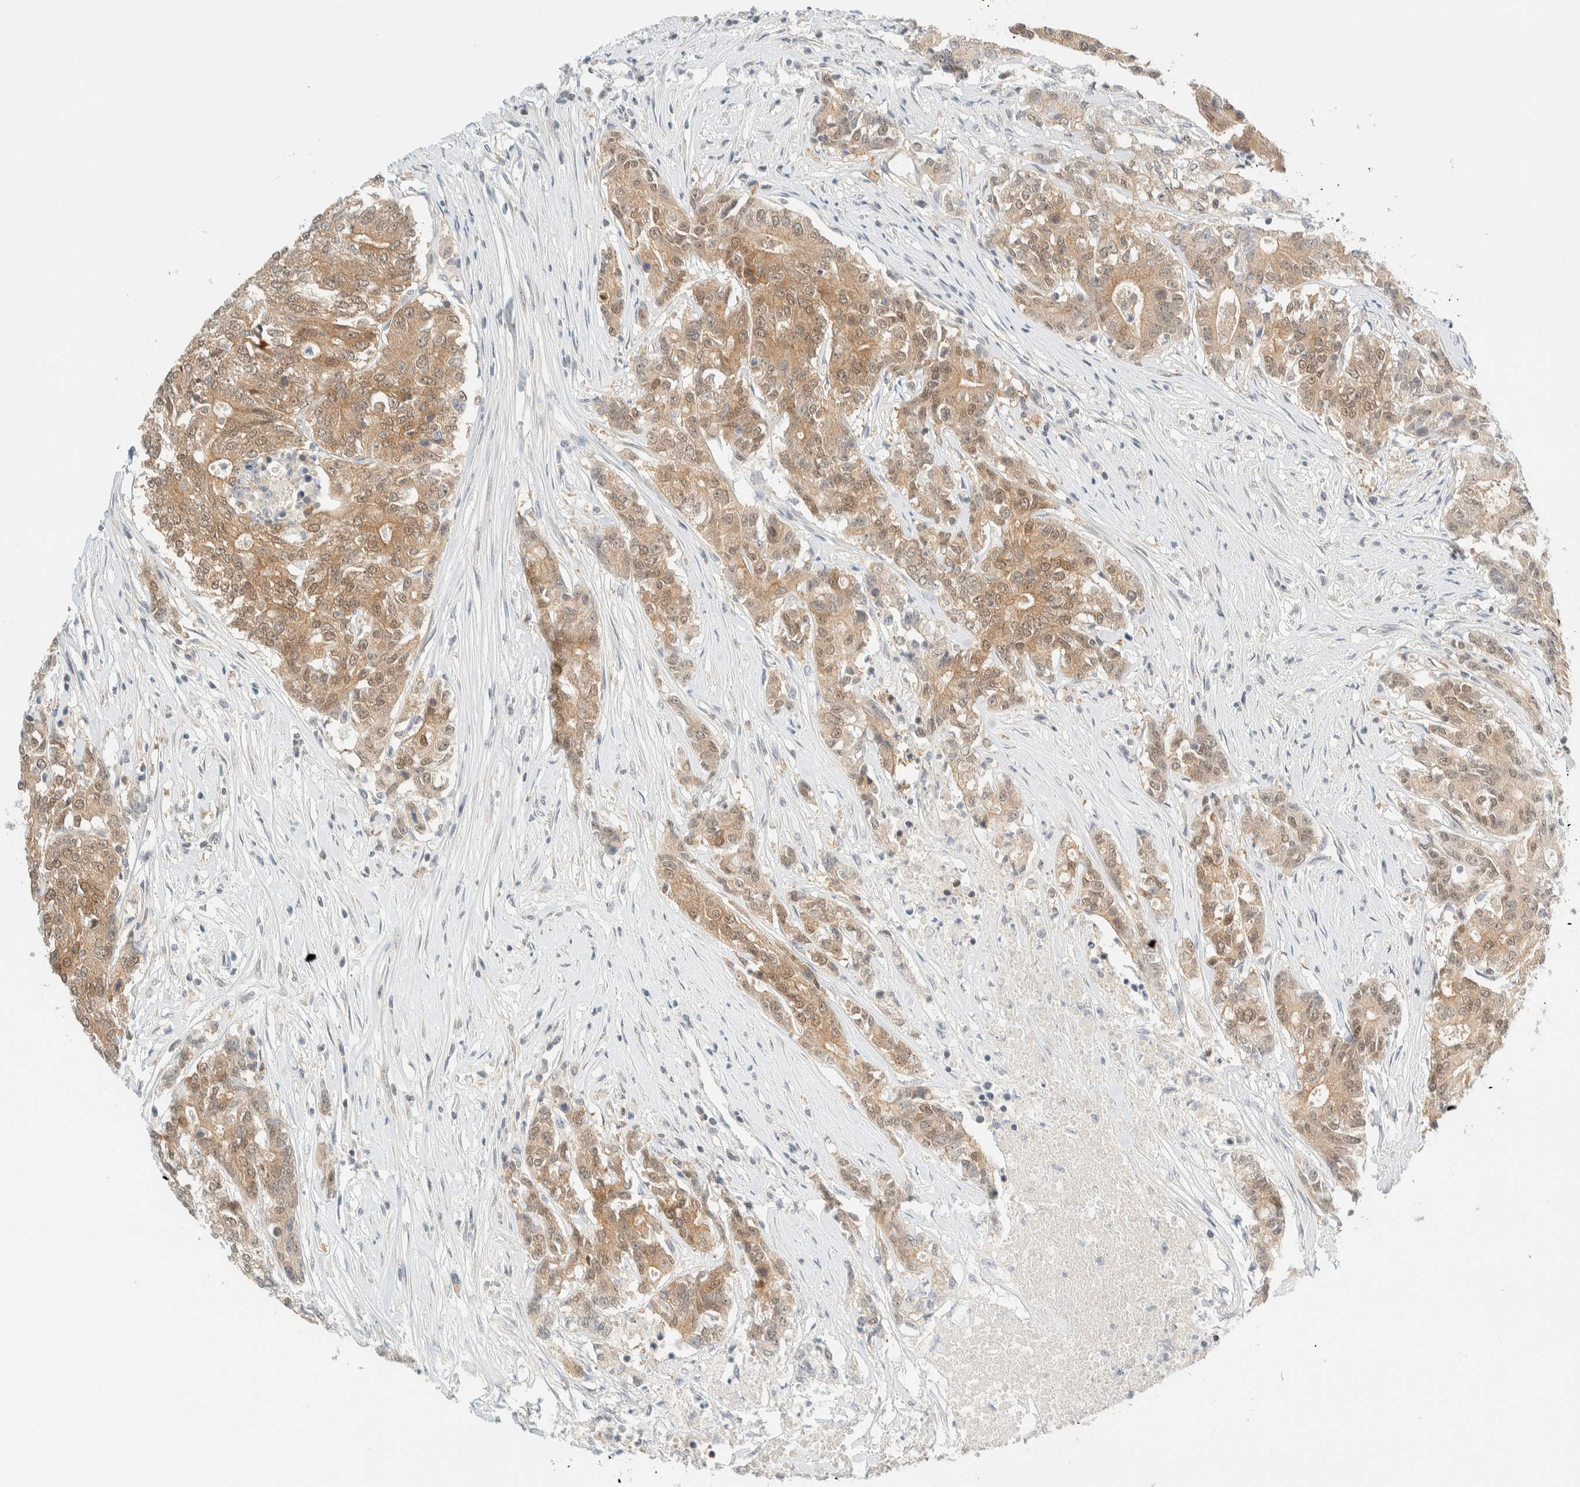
{"staining": {"intensity": "moderate", "quantity": ">75%", "location": "cytoplasmic/membranous"}, "tissue": "colorectal cancer", "cell_type": "Tumor cells", "image_type": "cancer", "snomed": [{"axis": "morphology", "description": "Adenocarcinoma, NOS"}, {"axis": "topography", "description": "Colon"}], "caption": "An immunohistochemistry (IHC) micrograph of neoplastic tissue is shown. Protein staining in brown labels moderate cytoplasmic/membranous positivity in adenocarcinoma (colorectal) within tumor cells.", "gene": "PCYT2", "patient": {"sex": "female", "age": 77}}